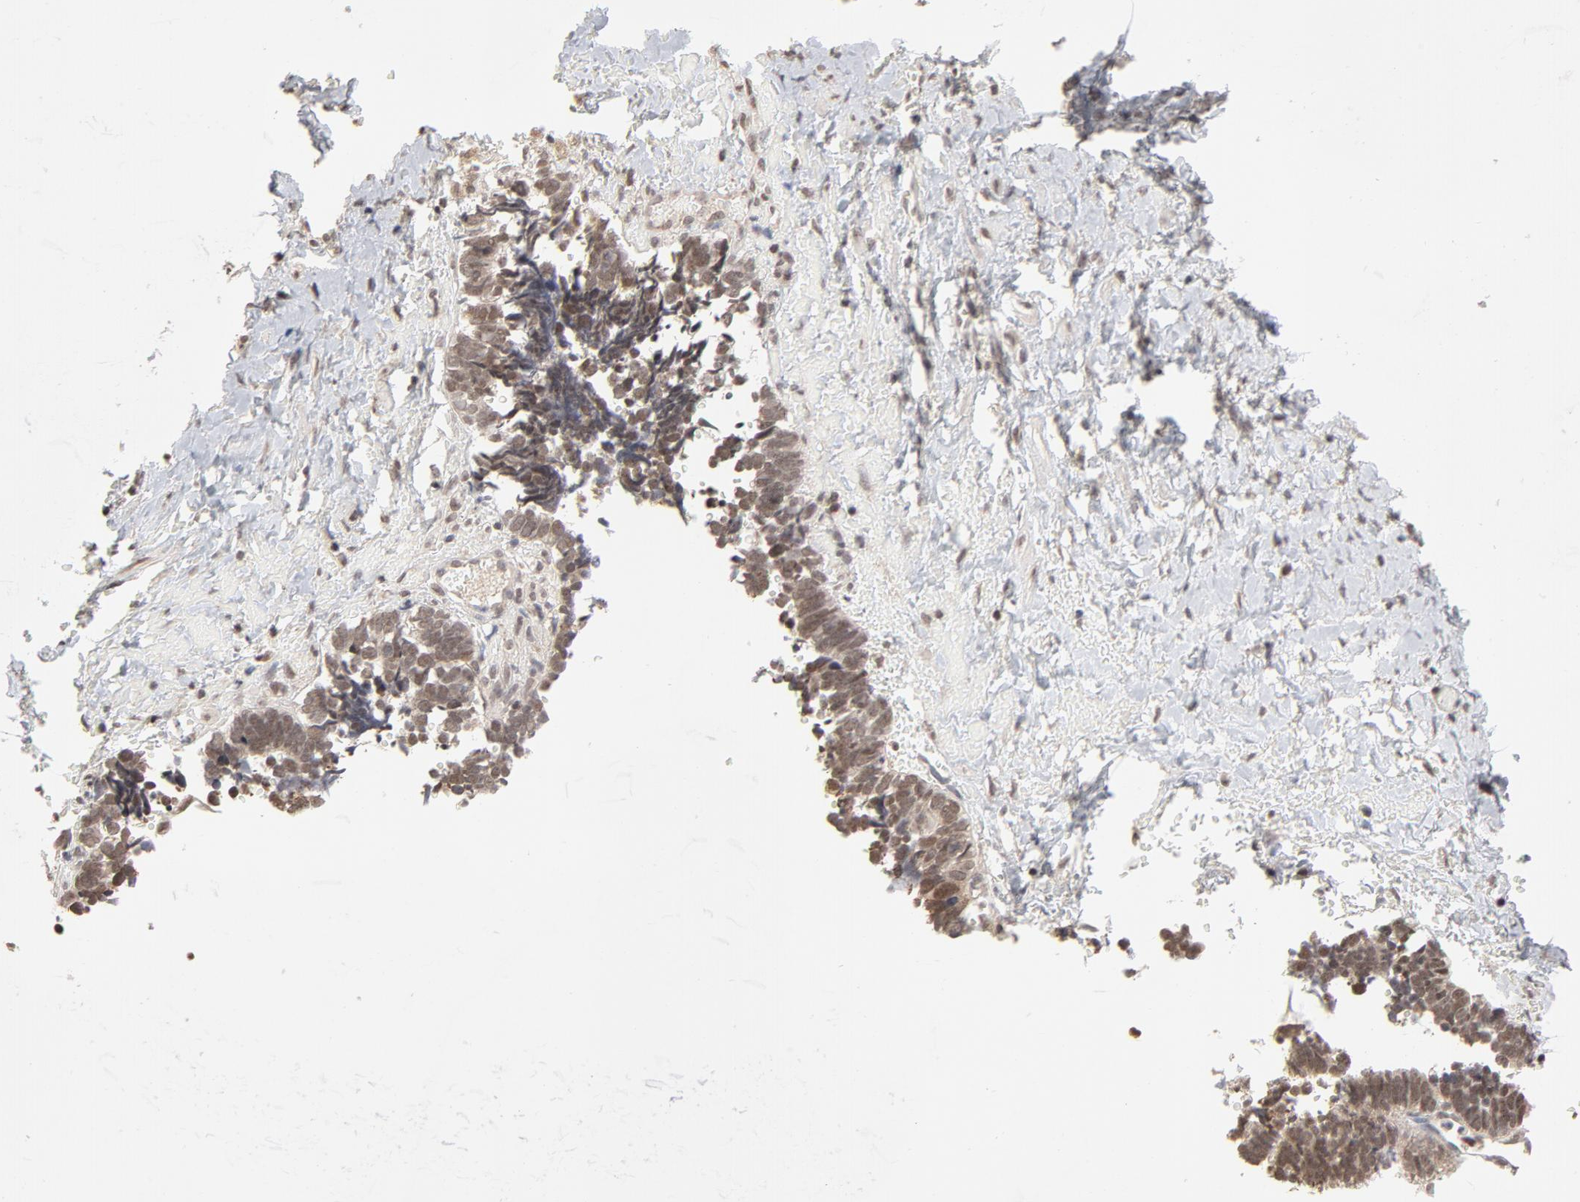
{"staining": {"intensity": "weak", "quantity": ">75%", "location": "cytoplasmic/membranous,nuclear"}, "tissue": "ovarian cancer", "cell_type": "Tumor cells", "image_type": "cancer", "snomed": [{"axis": "morphology", "description": "Cystadenocarcinoma, serous, NOS"}, {"axis": "topography", "description": "Ovary"}], "caption": "Approximately >75% of tumor cells in ovarian serous cystadenocarcinoma exhibit weak cytoplasmic/membranous and nuclear protein staining as visualized by brown immunohistochemical staining.", "gene": "ARIH1", "patient": {"sex": "female", "age": 77}}